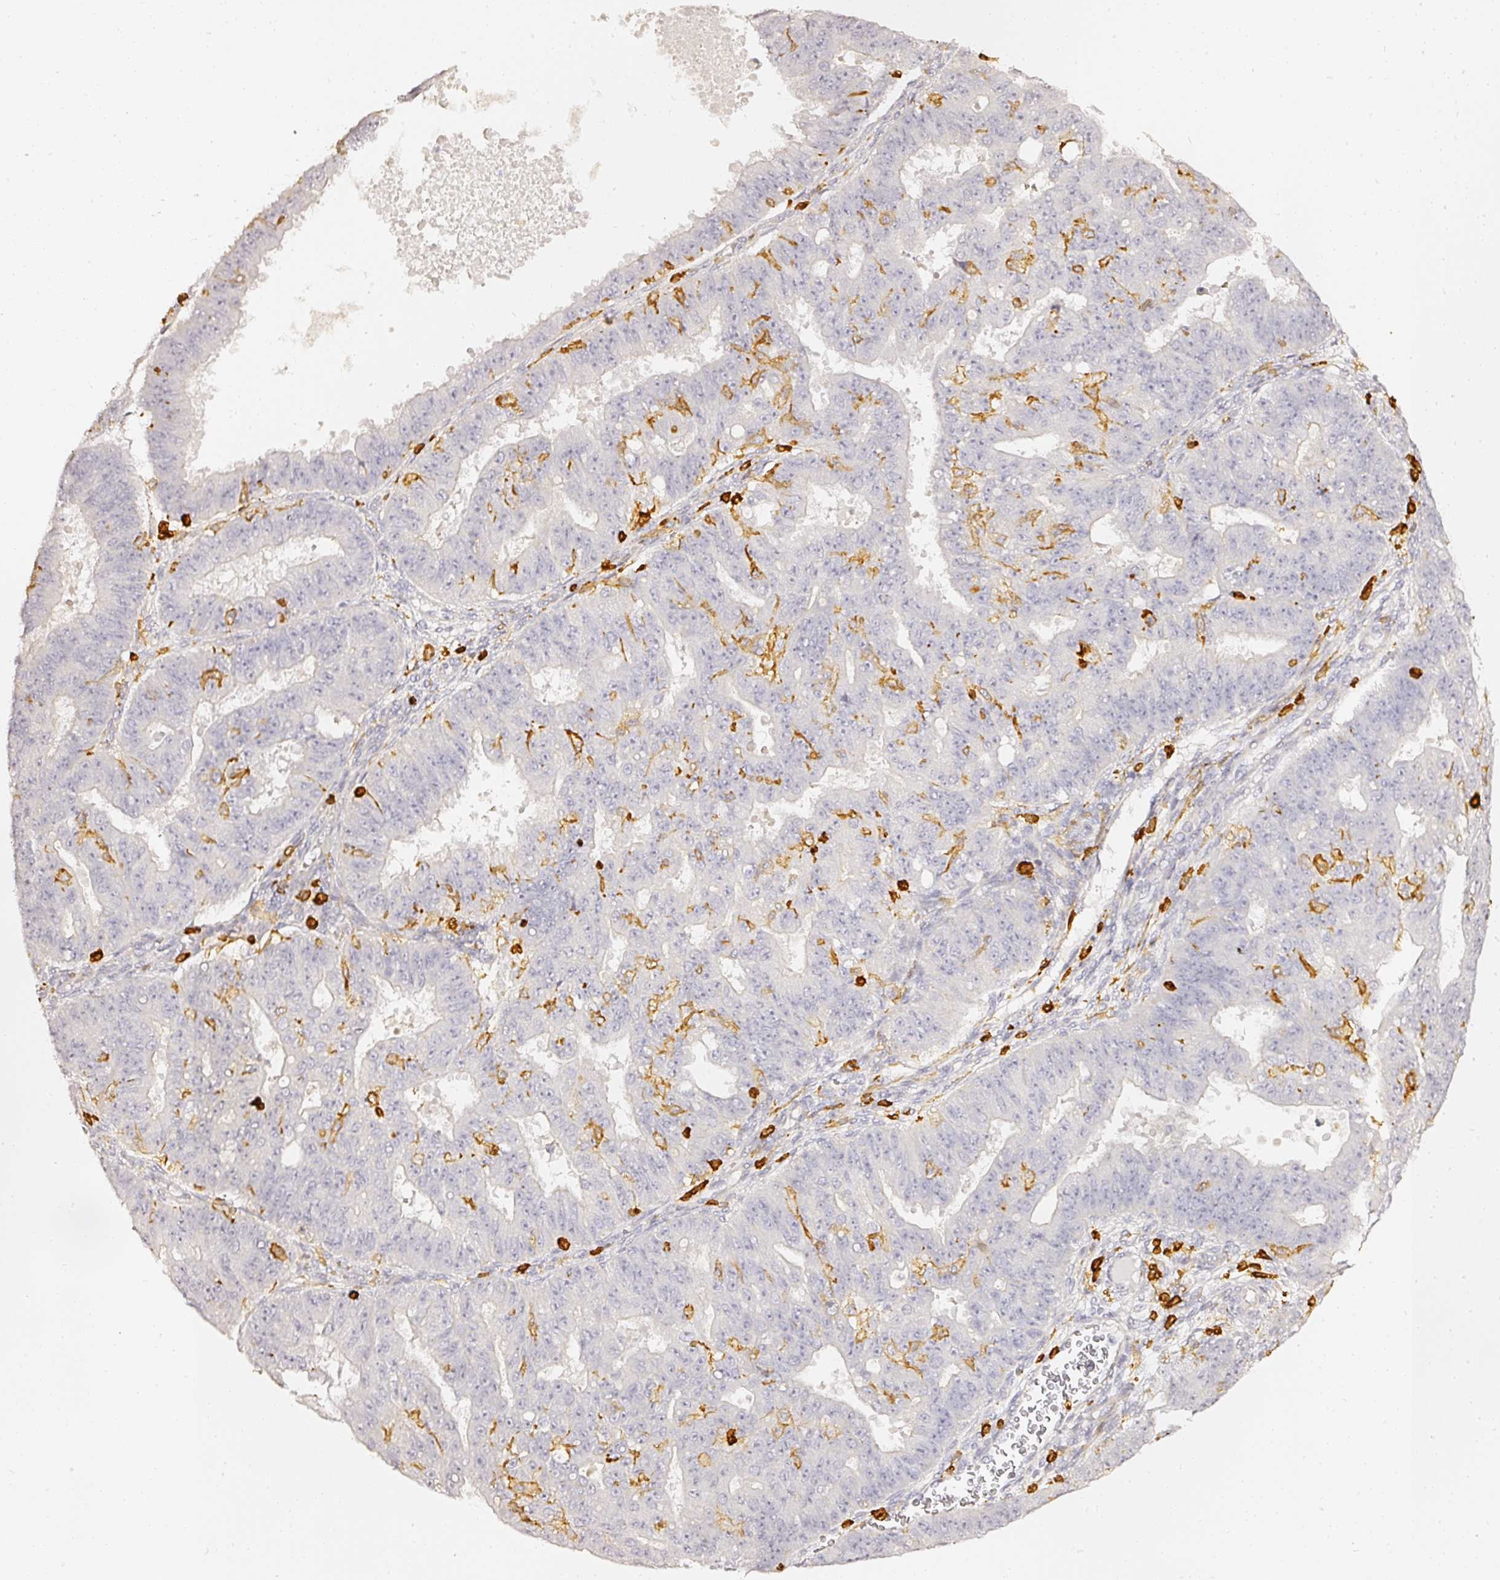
{"staining": {"intensity": "moderate", "quantity": "<25%", "location": "cytoplasmic/membranous"}, "tissue": "ovarian cancer", "cell_type": "Tumor cells", "image_type": "cancer", "snomed": [{"axis": "morphology", "description": "Carcinoma, endometroid"}, {"axis": "topography", "description": "Appendix"}, {"axis": "topography", "description": "Ovary"}], "caption": "Protein analysis of ovarian cancer (endometroid carcinoma) tissue reveals moderate cytoplasmic/membranous expression in approximately <25% of tumor cells.", "gene": "EVL", "patient": {"sex": "female", "age": 42}}